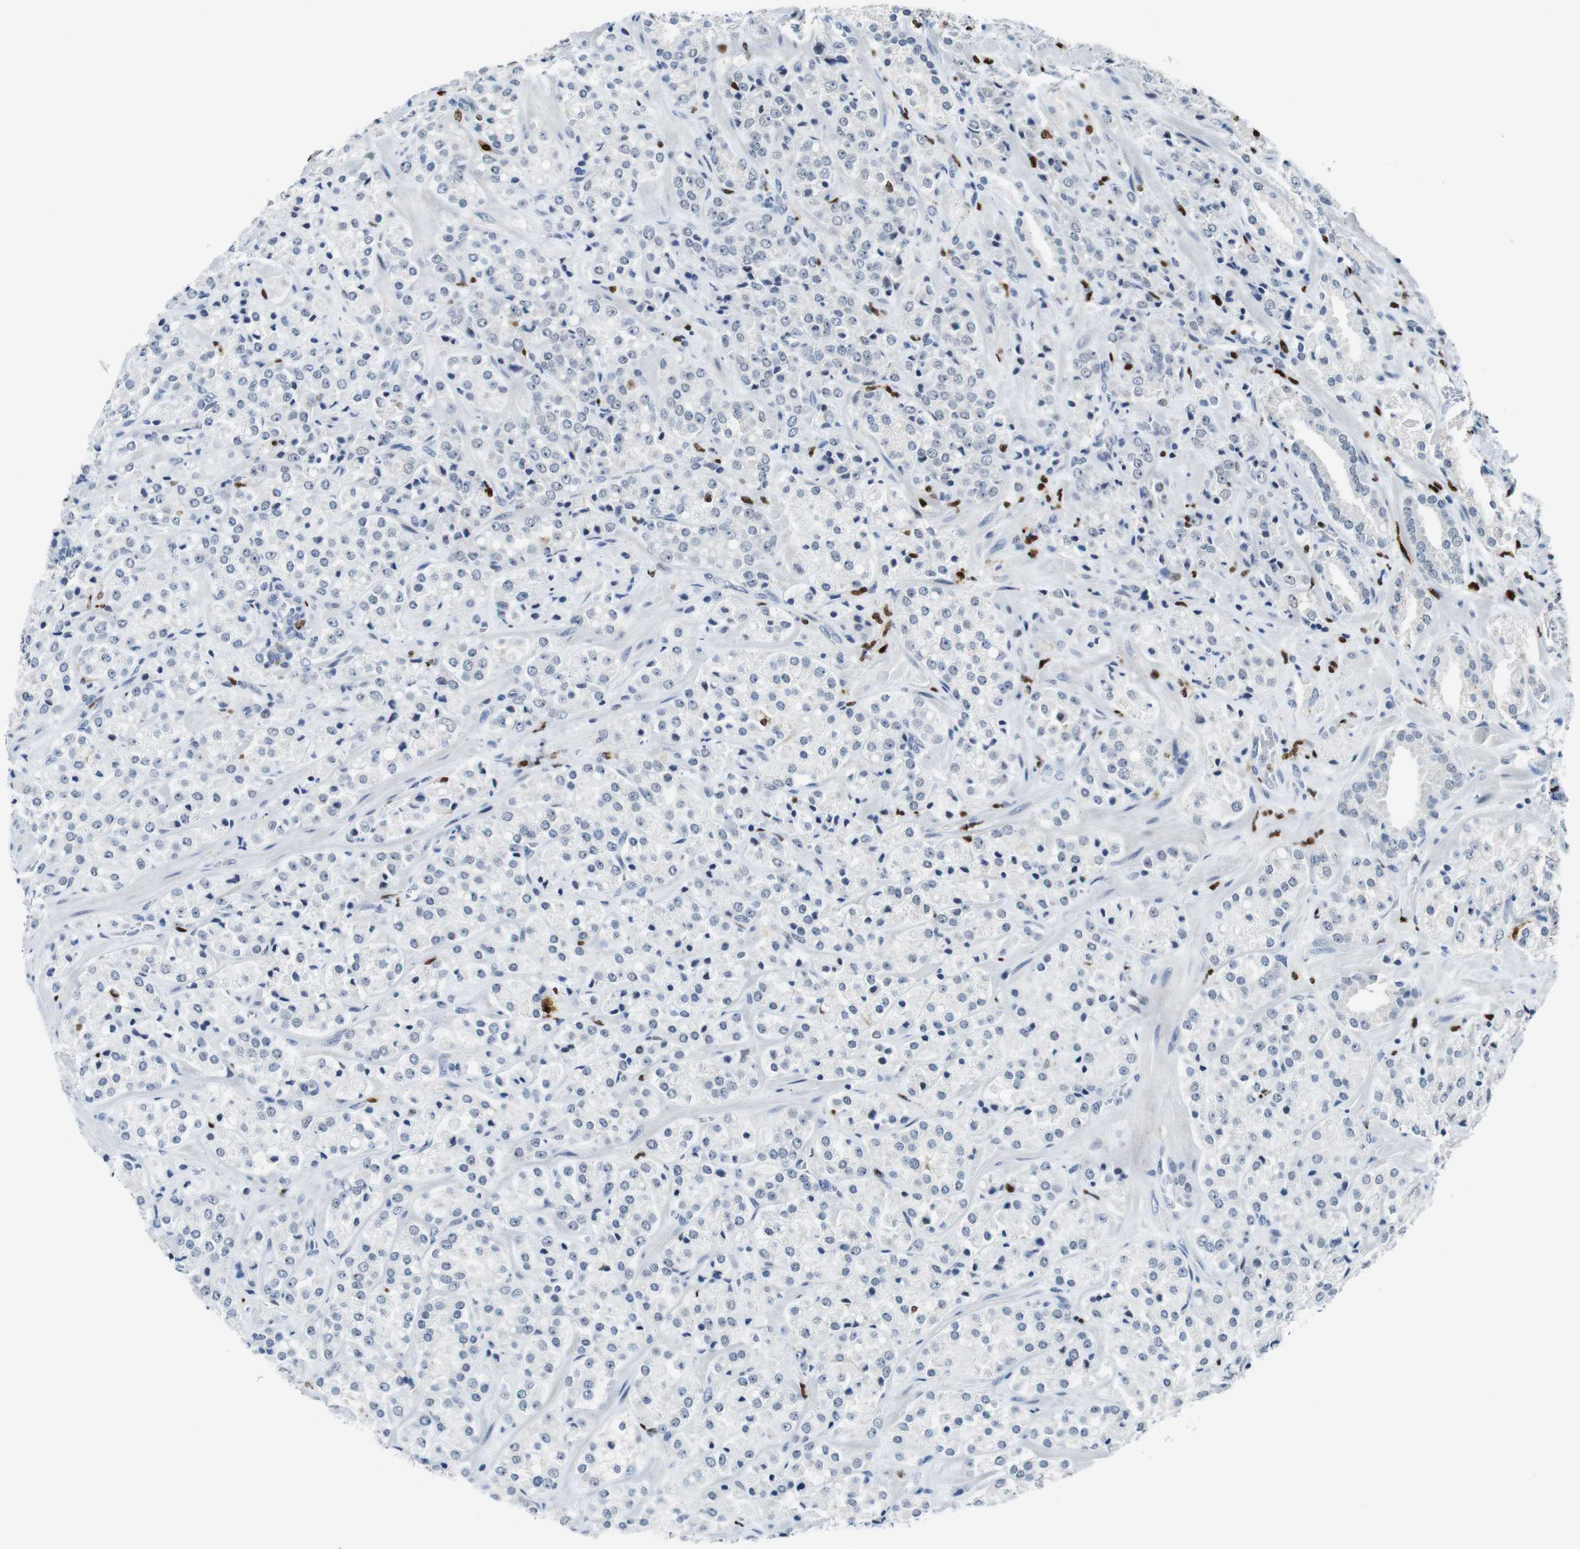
{"staining": {"intensity": "negative", "quantity": "none", "location": "none"}, "tissue": "prostate cancer", "cell_type": "Tumor cells", "image_type": "cancer", "snomed": [{"axis": "morphology", "description": "Adenocarcinoma, High grade"}, {"axis": "topography", "description": "Prostate"}], "caption": "Immunohistochemistry (IHC) micrograph of prostate cancer stained for a protein (brown), which shows no expression in tumor cells.", "gene": "IRF8", "patient": {"sex": "male", "age": 64}}